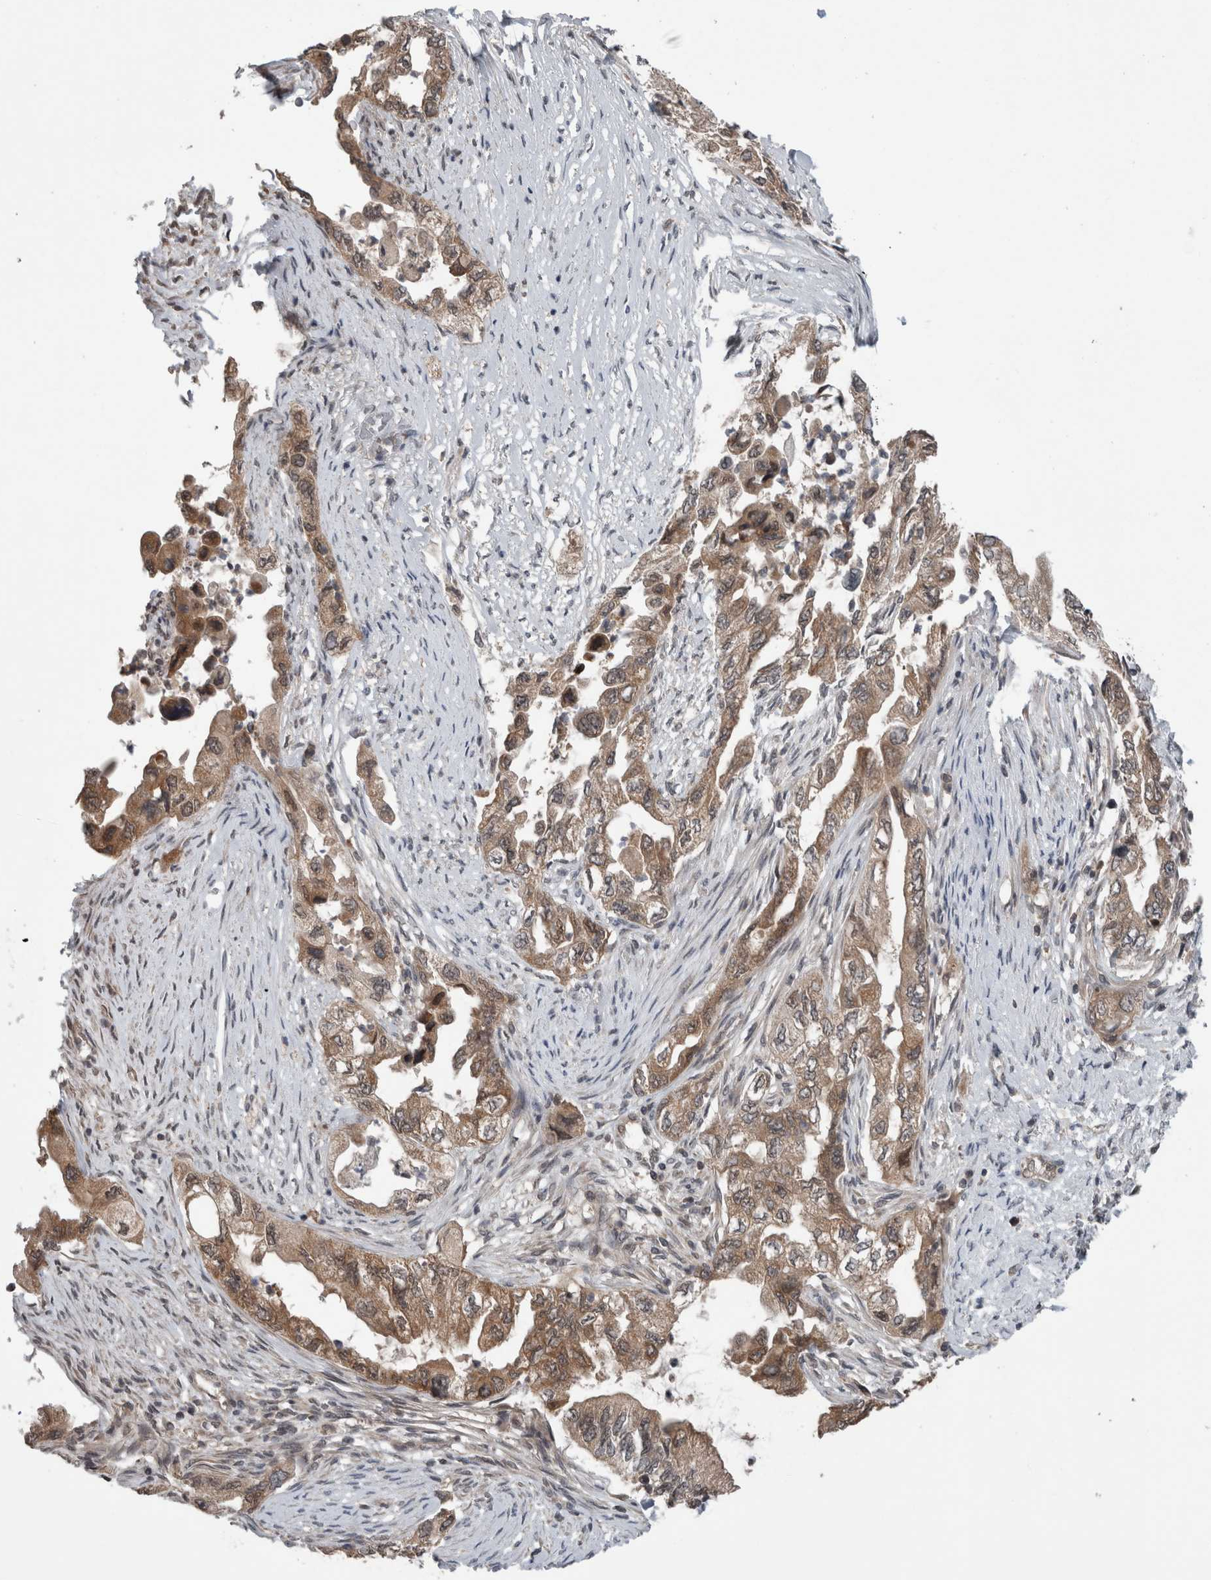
{"staining": {"intensity": "moderate", "quantity": ">75%", "location": "cytoplasmic/membranous"}, "tissue": "pancreatic cancer", "cell_type": "Tumor cells", "image_type": "cancer", "snomed": [{"axis": "morphology", "description": "Adenocarcinoma, NOS"}, {"axis": "topography", "description": "Pancreas"}], "caption": "This image exhibits immunohistochemistry (IHC) staining of pancreatic adenocarcinoma, with medium moderate cytoplasmic/membranous staining in approximately >75% of tumor cells.", "gene": "ENY2", "patient": {"sex": "female", "age": 73}}